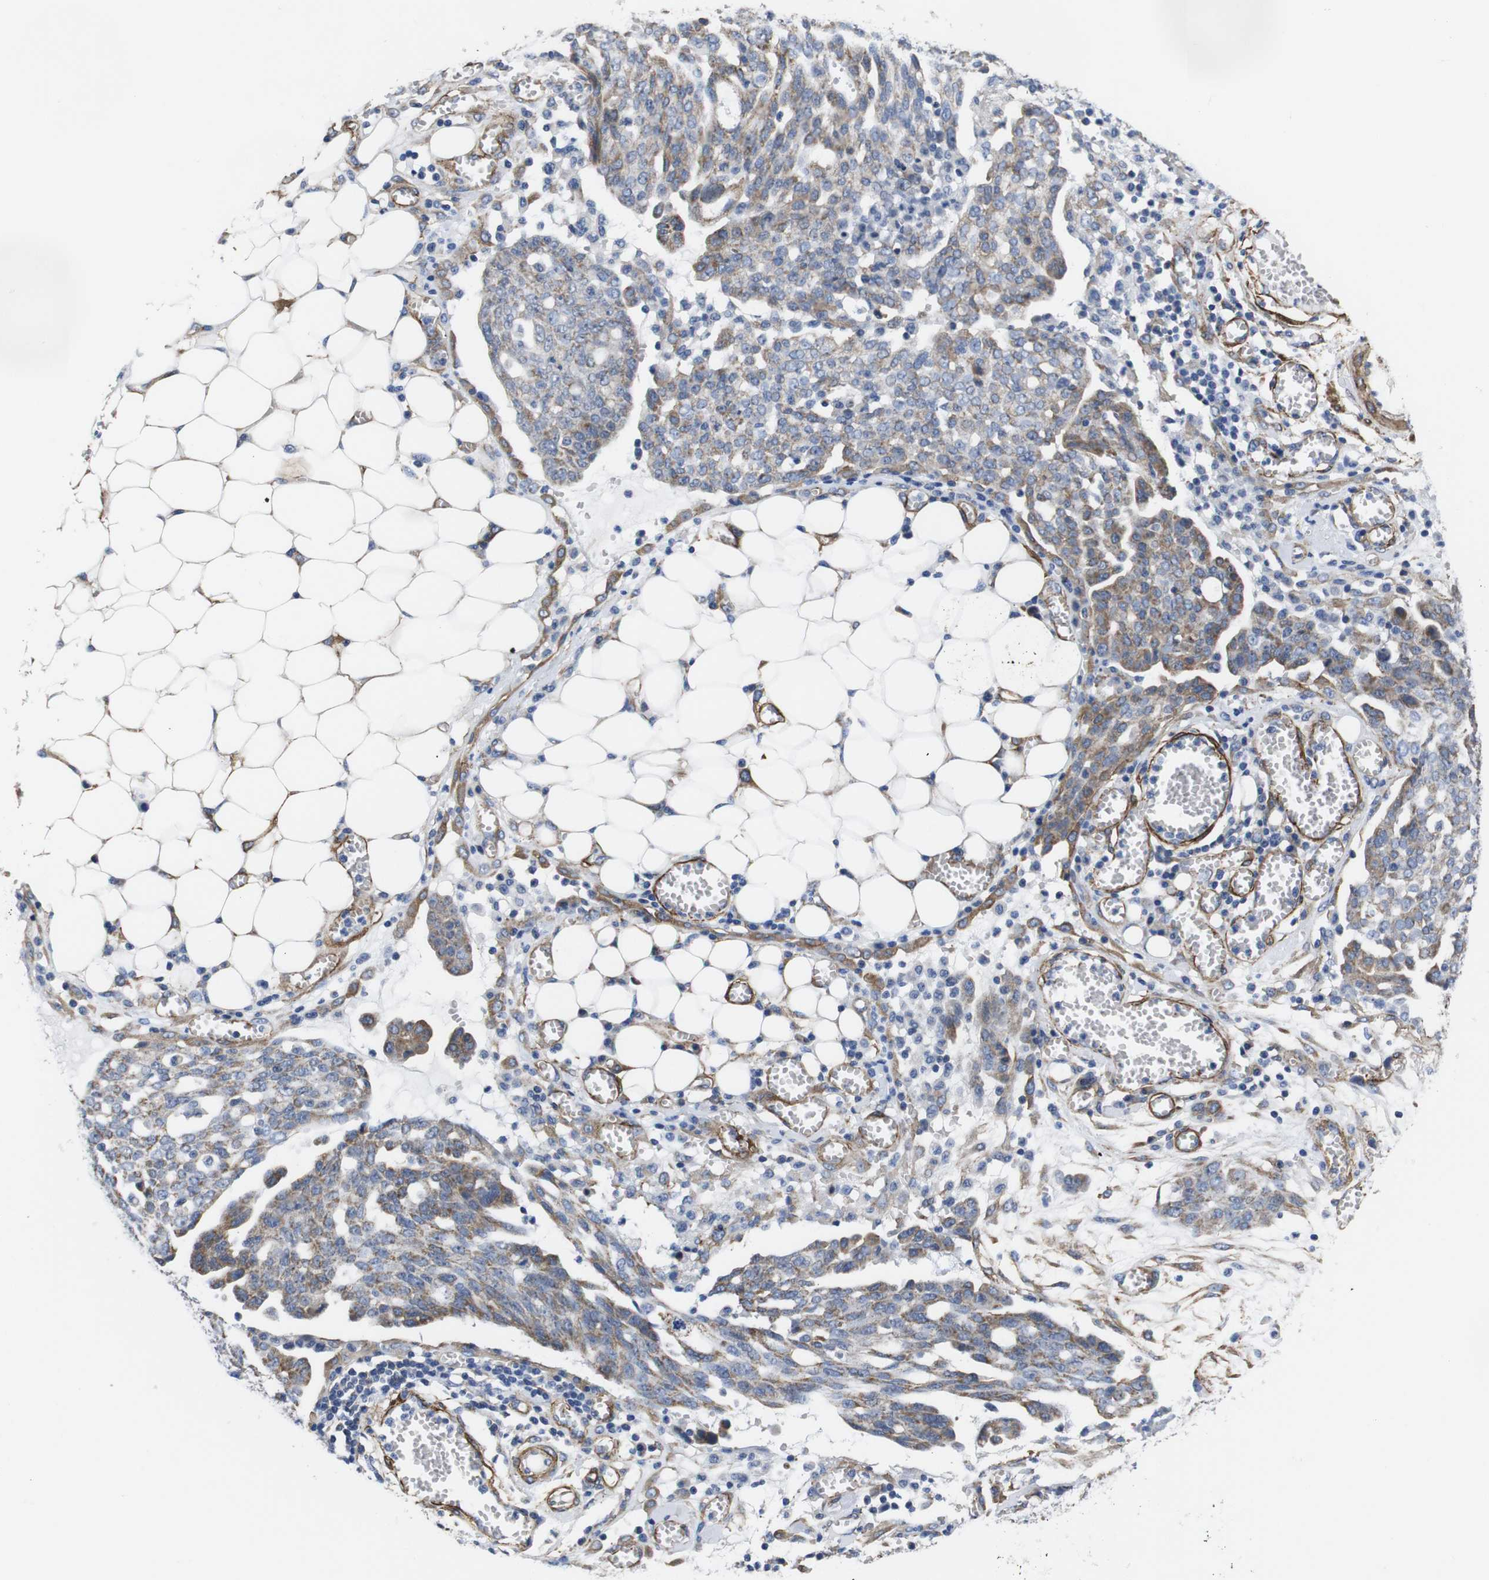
{"staining": {"intensity": "weak", "quantity": ">75%", "location": "cytoplasmic/membranous"}, "tissue": "ovarian cancer", "cell_type": "Tumor cells", "image_type": "cancer", "snomed": [{"axis": "morphology", "description": "Cystadenocarcinoma, serous, NOS"}, {"axis": "topography", "description": "Soft tissue"}, {"axis": "topography", "description": "Ovary"}], "caption": "Immunohistochemistry (DAB (3,3'-diaminobenzidine)) staining of serous cystadenocarcinoma (ovarian) demonstrates weak cytoplasmic/membranous protein staining in approximately >75% of tumor cells.", "gene": "WNT10A", "patient": {"sex": "female", "age": 57}}